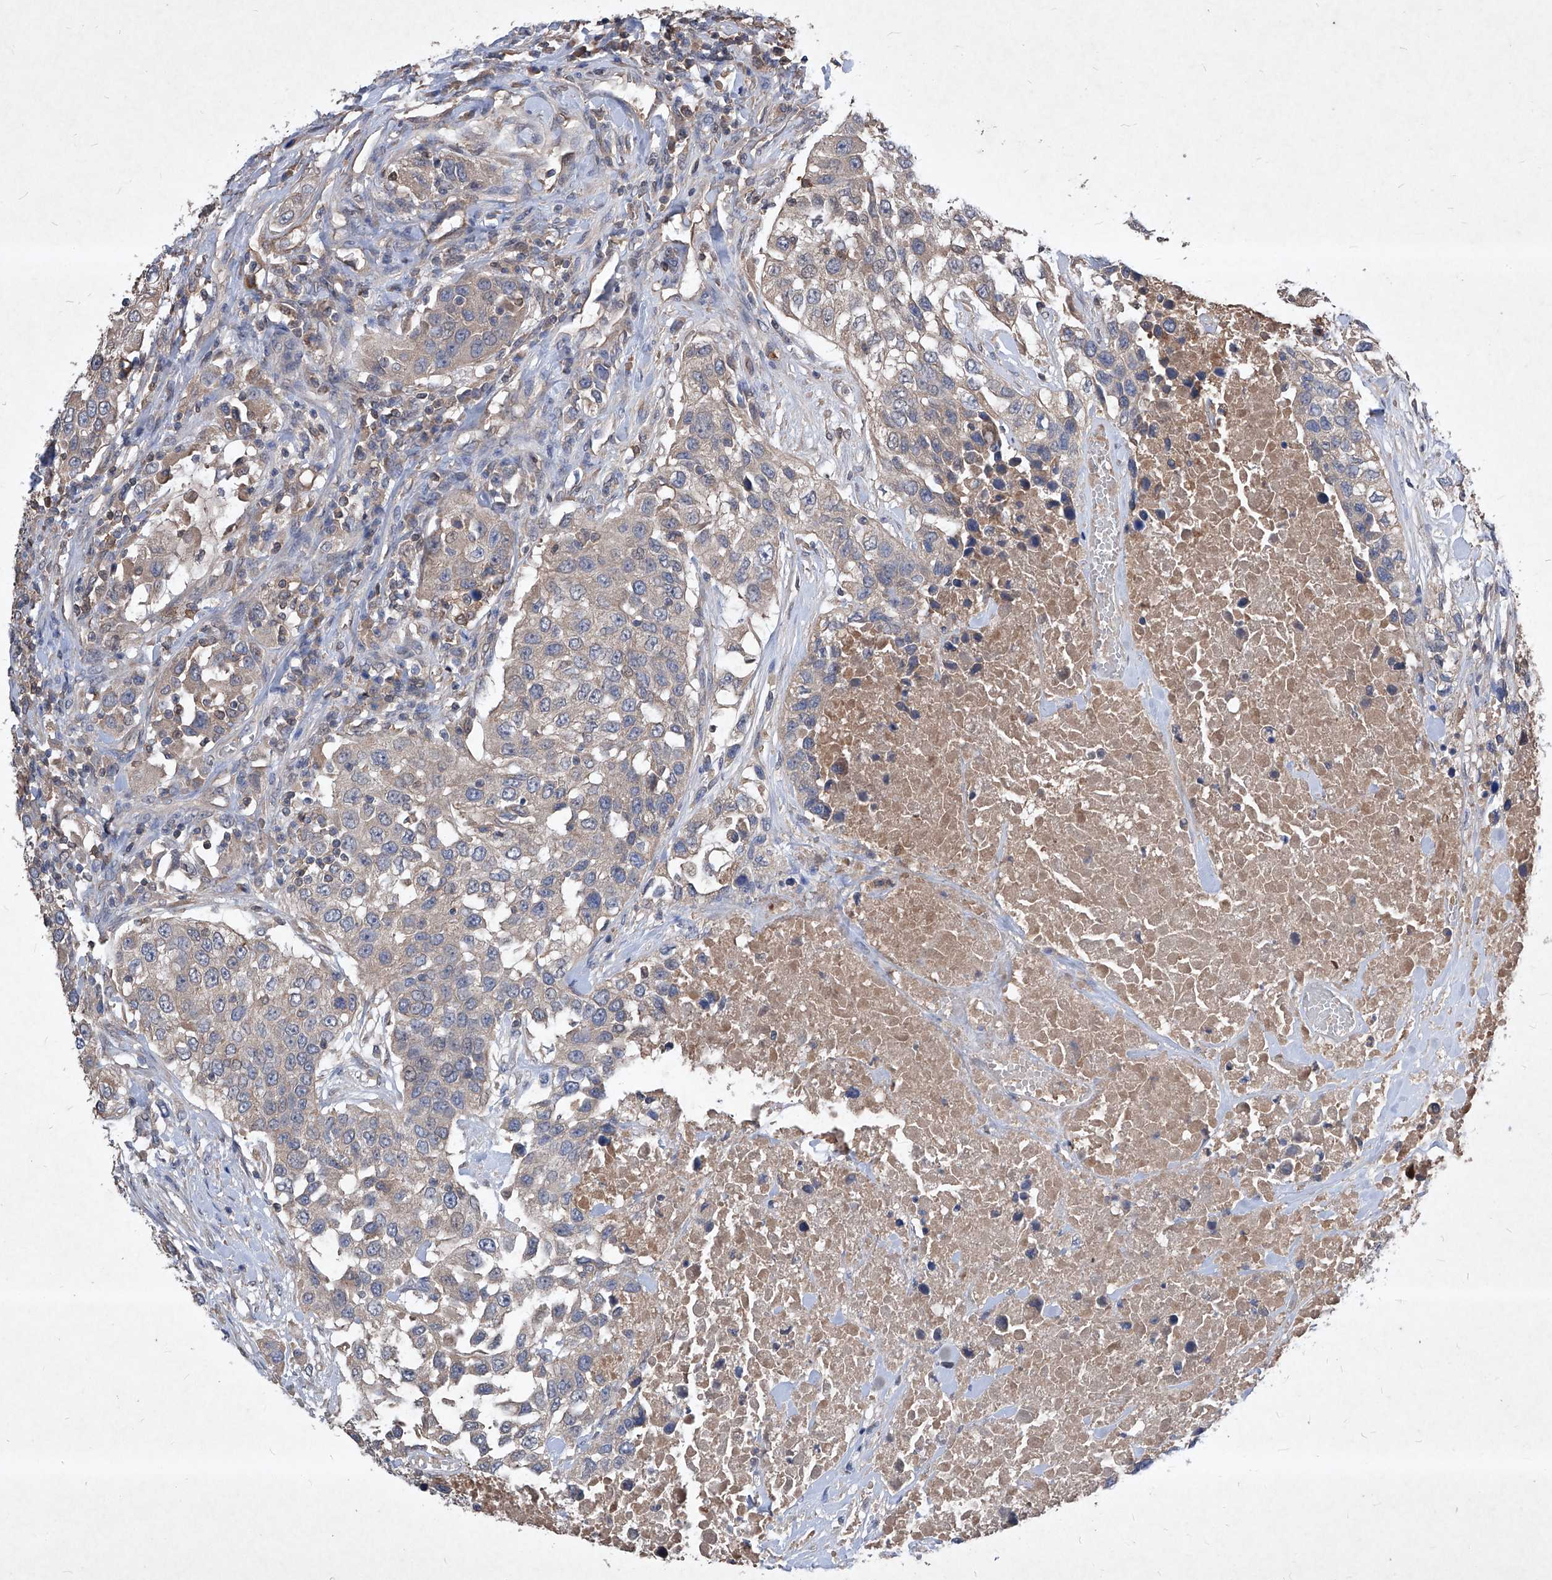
{"staining": {"intensity": "weak", "quantity": ">75%", "location": "cytoplasmic/membranous"}, "tissue": "urothelial cancer", "cell_type": "Tumor cells", "image_type": "cancer", "snomed": [{"axis": "morphology", "description": "Urothelial carcinoma, High grade"}, {"axis": "topography", "description": "Urinary bladder"}], "caption": "Brown immunohistochemical staining in high-grade urothelial carcinoma displays weak cytoplasmic/membranous positivity in approximately >75% of tumor cells.", "gene": "SYNGR1", "patient": {"sex": "female", "age": 80}}